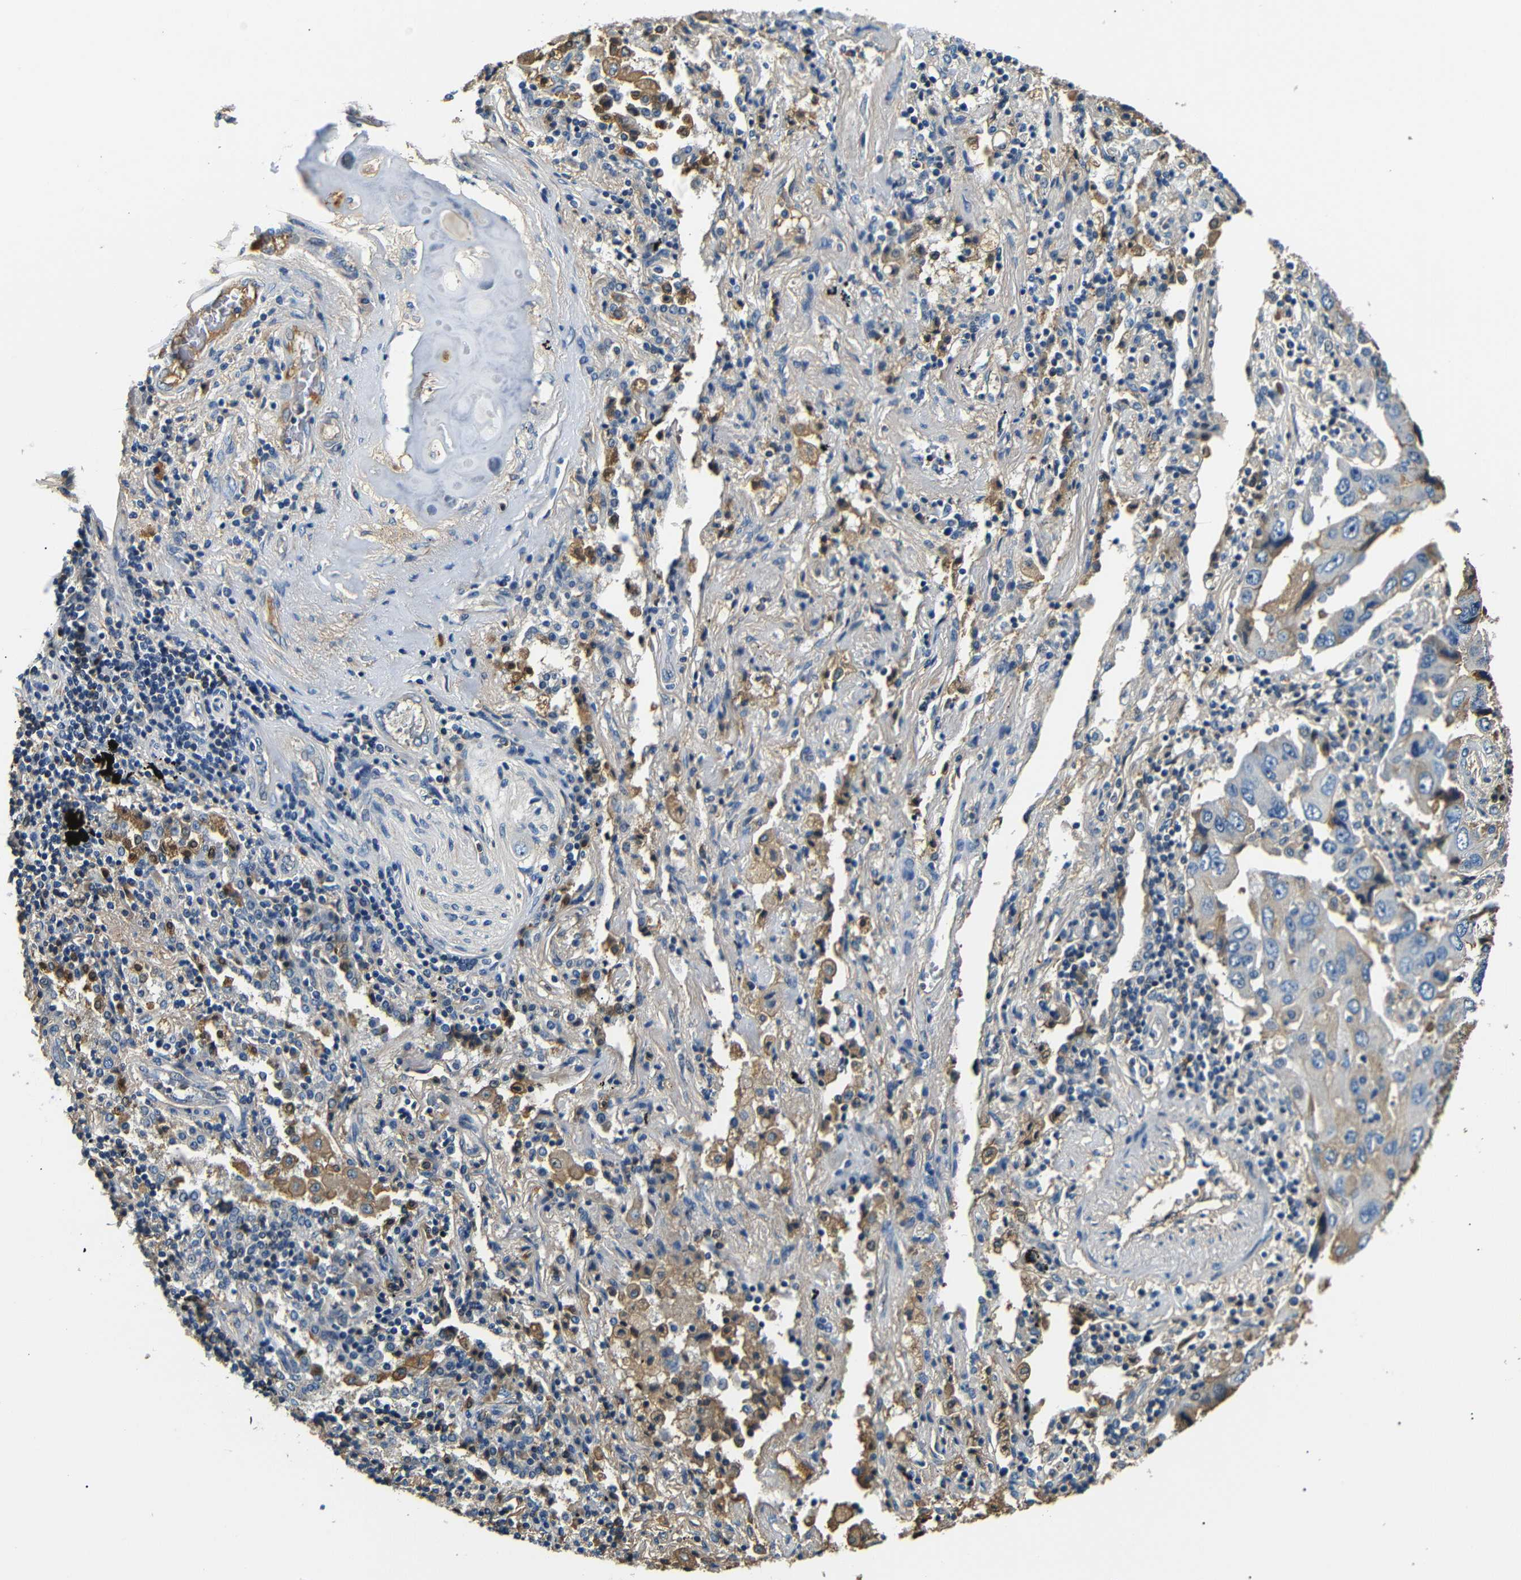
{"staining": {"intensity": "weak", "quantity": "<25%", "location": "cytoplasmic/membranous"}, "tissue": "lung cancer", "cell_type": "Tumor cells", "image_type": "cancer", "snomed": [{"axis": "morphology", "description": "Adenocarcinoma, NOS"}, {"axis": "topography", "description": "Lung"}], "caption": "Immunohistochemical staining of human lung cancer displays no significant positivity in tumor cells.", "gene": "LHCGR", "patient": {"sex": "female", "age": 65}}